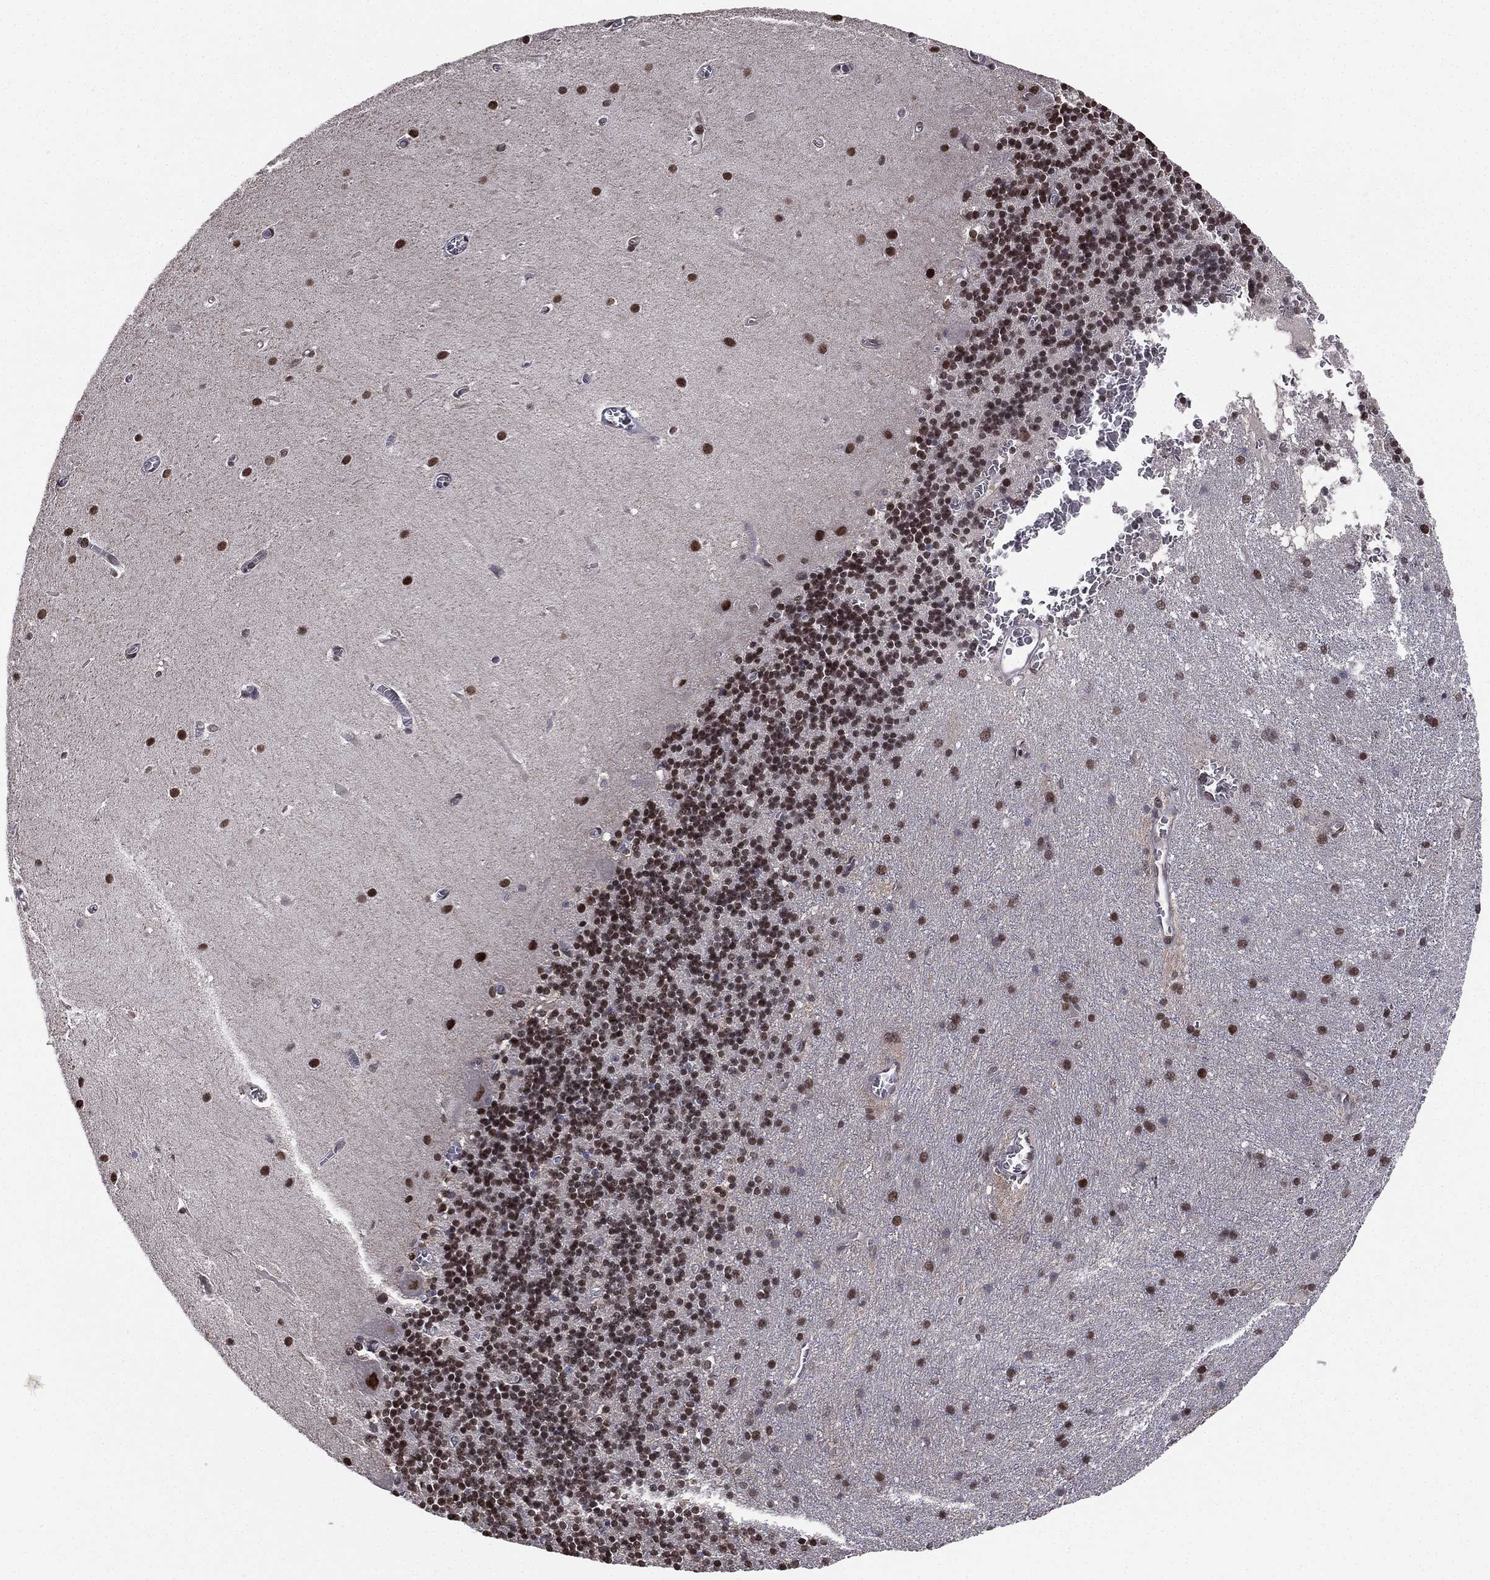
{"staining": {"intensity": "strong", "quantity": "<25%", "location": "nuclear"}, "tissue": "cerebellum", "cell_type": "Cells in granular layer", "image_type": "normal", "snomed": [{"axis": "morphology", "description": "Normal tissue, NOS"}, {"axis": "topography", "description": "Cerebellum"}], "caption": "Cells in granular layer display medium levels of strong nuclear staining in about <25% of cells in unremarkable human cerebellum.", "gene": "RARB", "patient": {"sex": "male", "age": 70}}